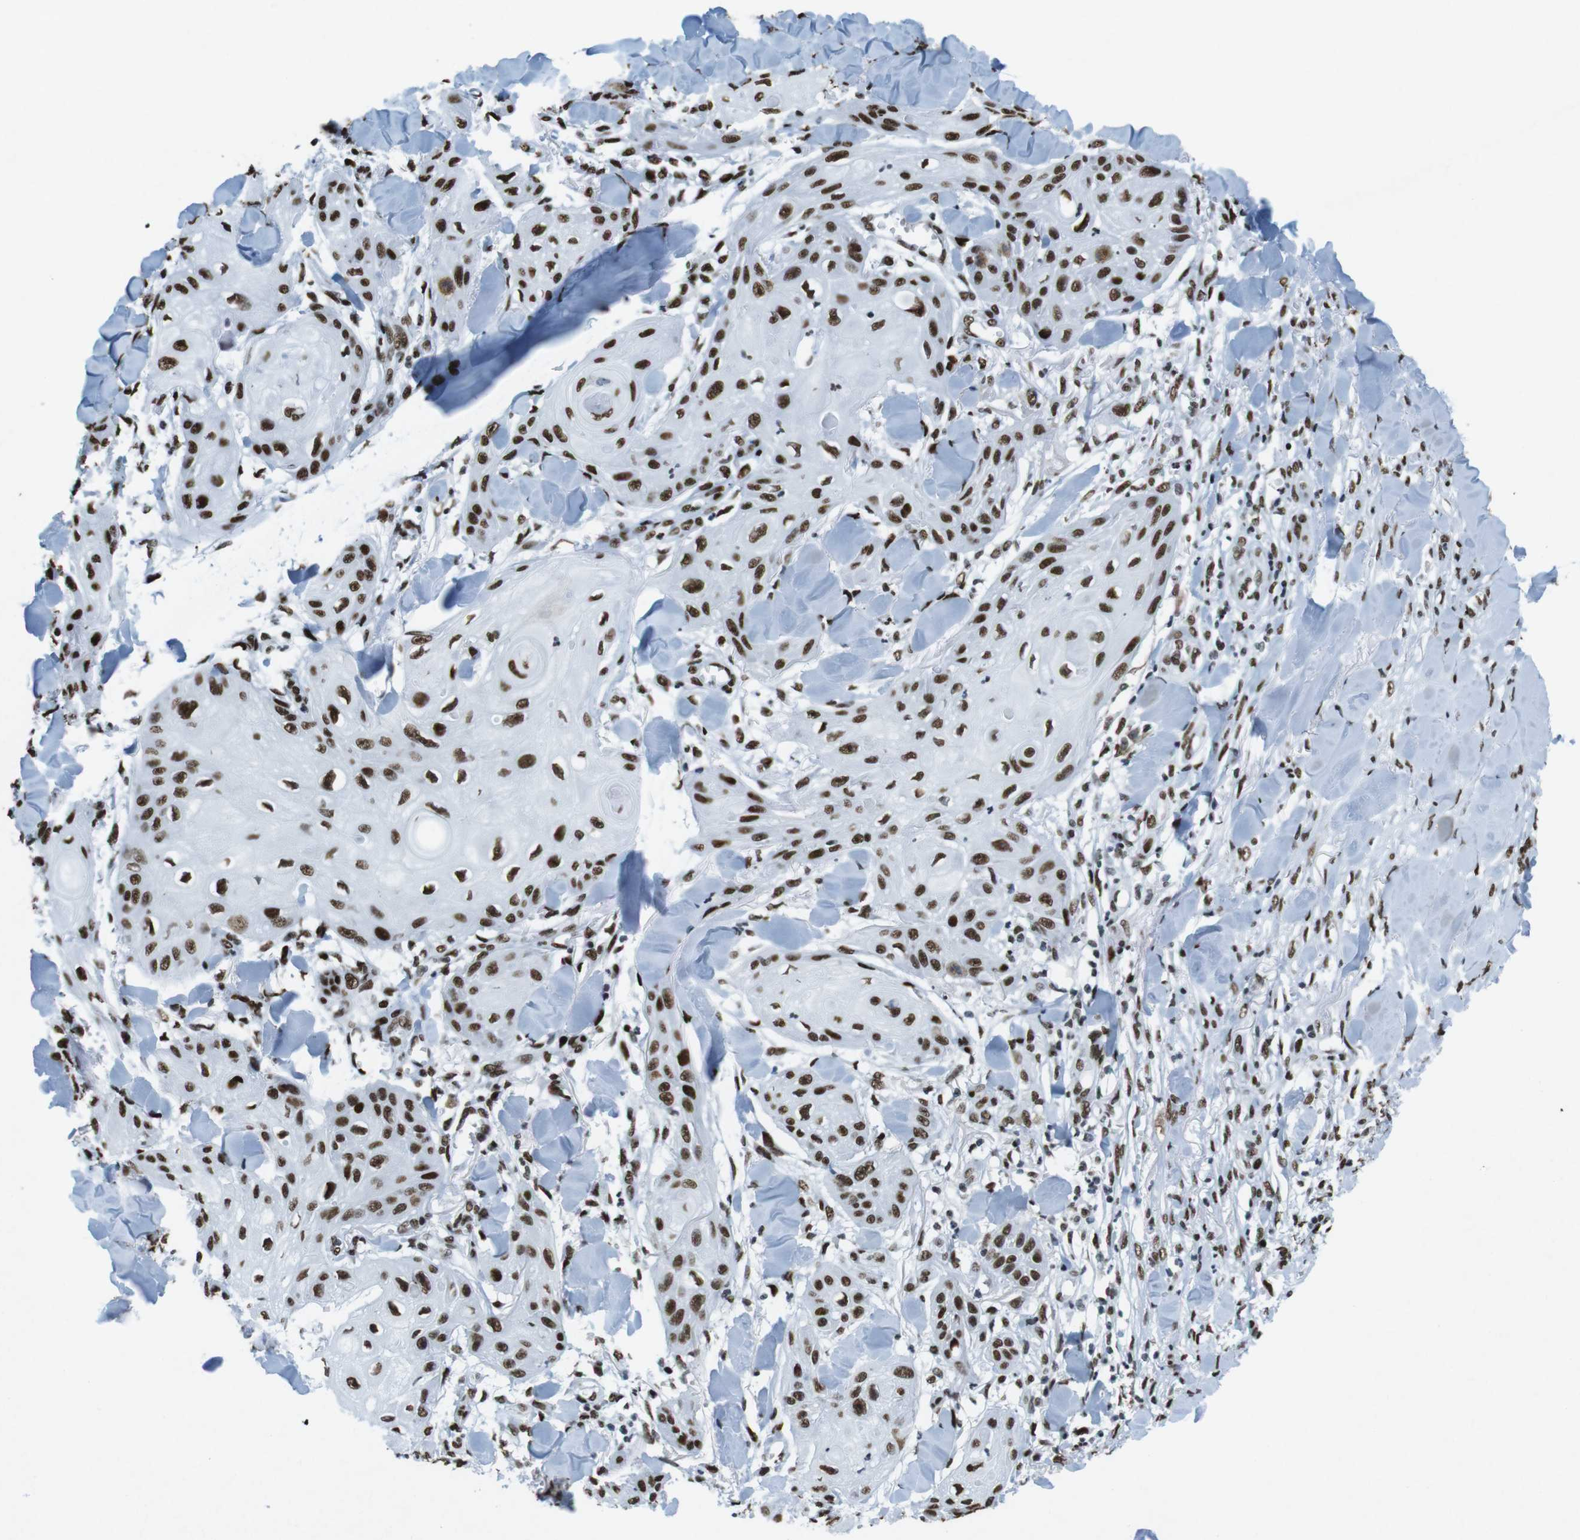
{"staining": {"intensity": "strong", "quantity": ">75%", "location": "nuclear"}, "tissue": "skin cancer", "cell_type": "Tumor cells", "image_type": "cancer", "snomed": [{"axis": "morphology", "description": "Squamous cell carcinoma, NOS"}, {"axis": "topography", "description": "Skin"}], "caption": "Skin cancer tissue exhibits strong nuclear positivity in approximately >75% of tumor cells The protein is stained brown, and the nuclei are stained in blue (DAB (3,3'-diaminobenzidine) IHC with brightfield microscopy, high magnification).", "gene": "CITED2", "patient": {"sex": "male", "age": 74}}